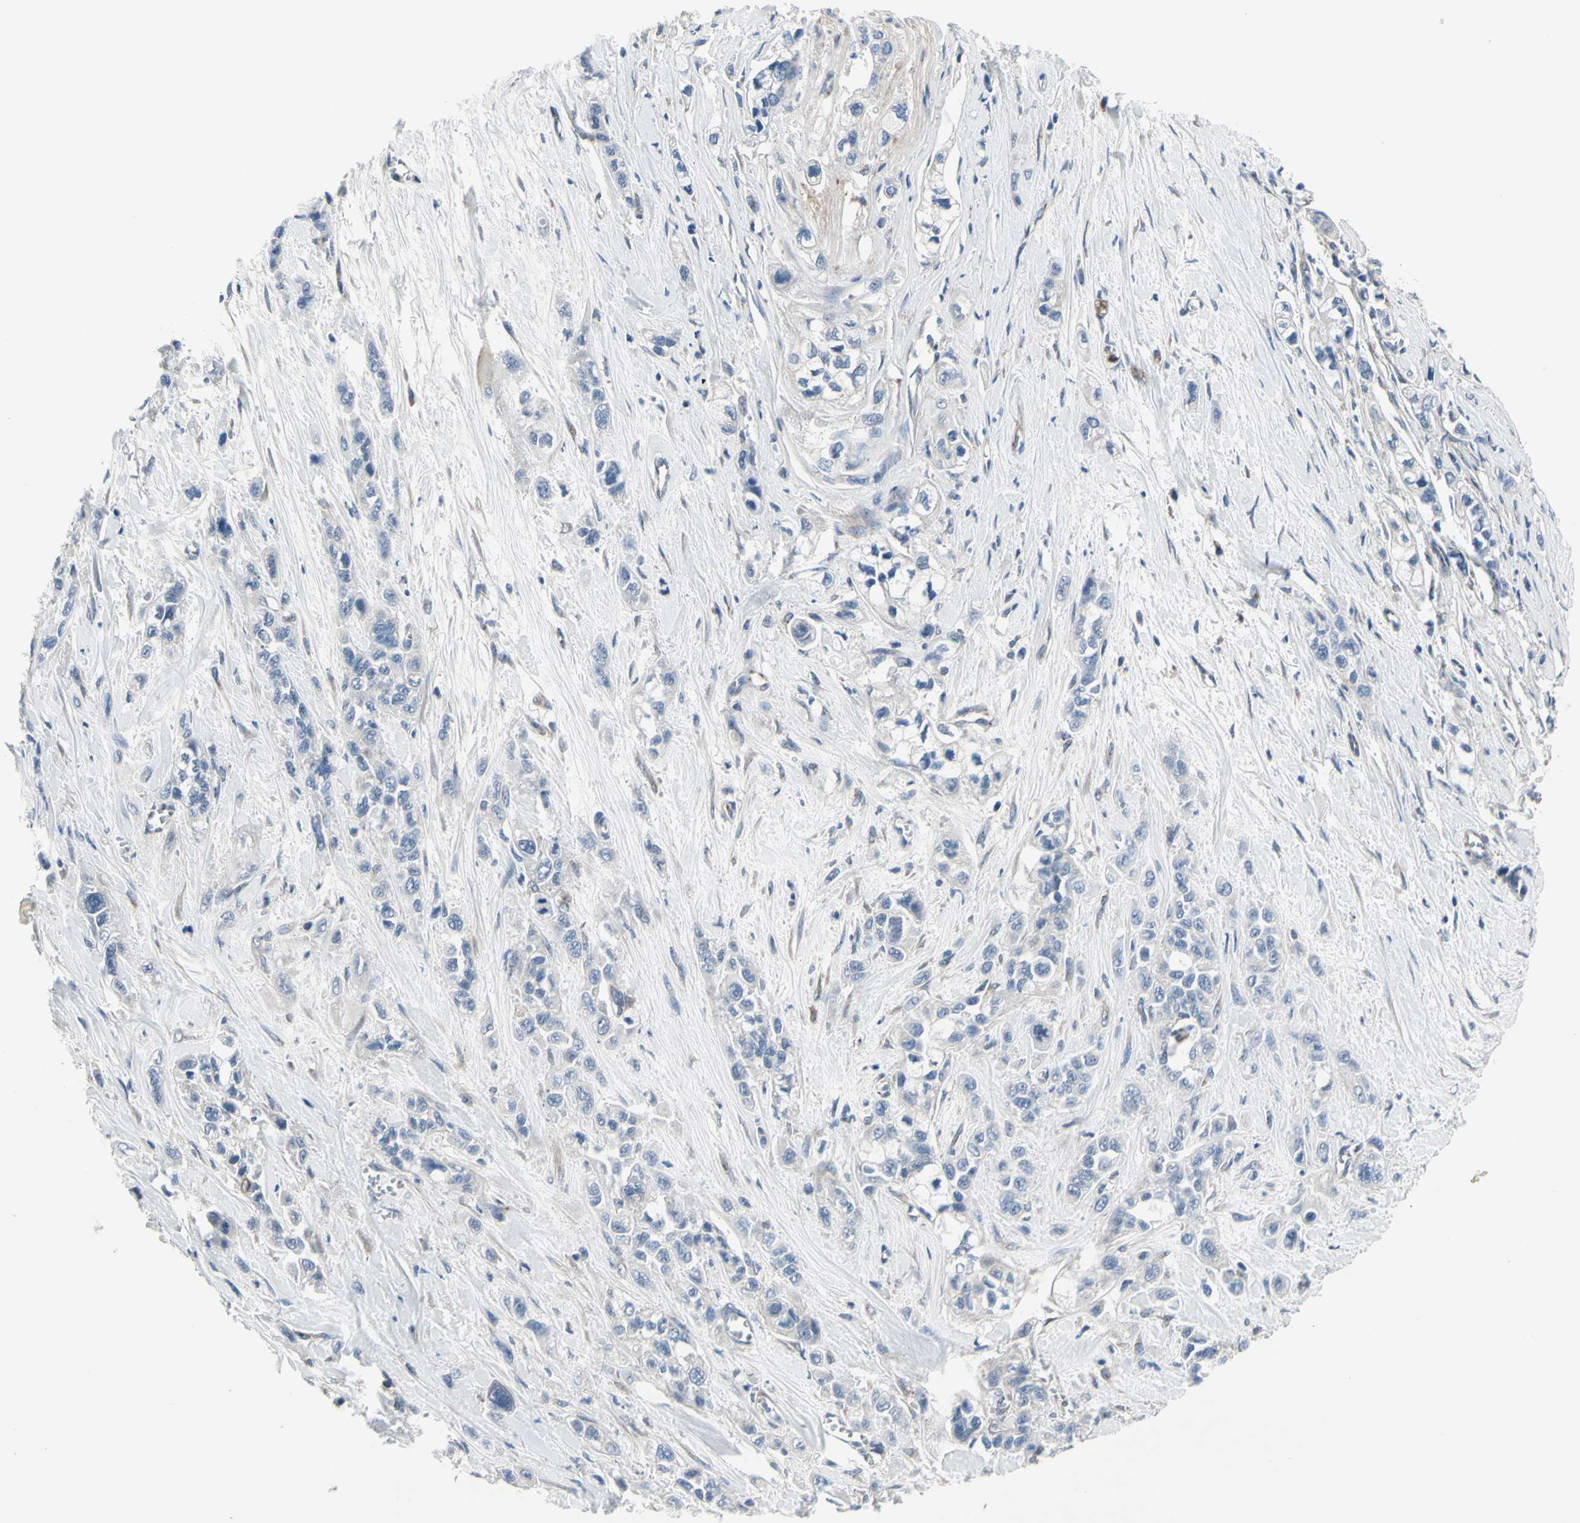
{"staining": {"intensity": "negative", "quantity": "none", "location": "none"}, "tissue": "pancreatic cancer", "cell_type": "Tumor cells", "image_type": "cancer", "snomed": [{"axis": "morphology", "description": "Adenocarcinoma, NOS"}, {"axis": "topography", "description": "Pancreas"}], "caption": "This is an IHC histopathology image of pancreatic cancer. There is no expression in tumor cells.", "gene": "PRKAR2B", "patient": {"sex": "male", "age": 74}}